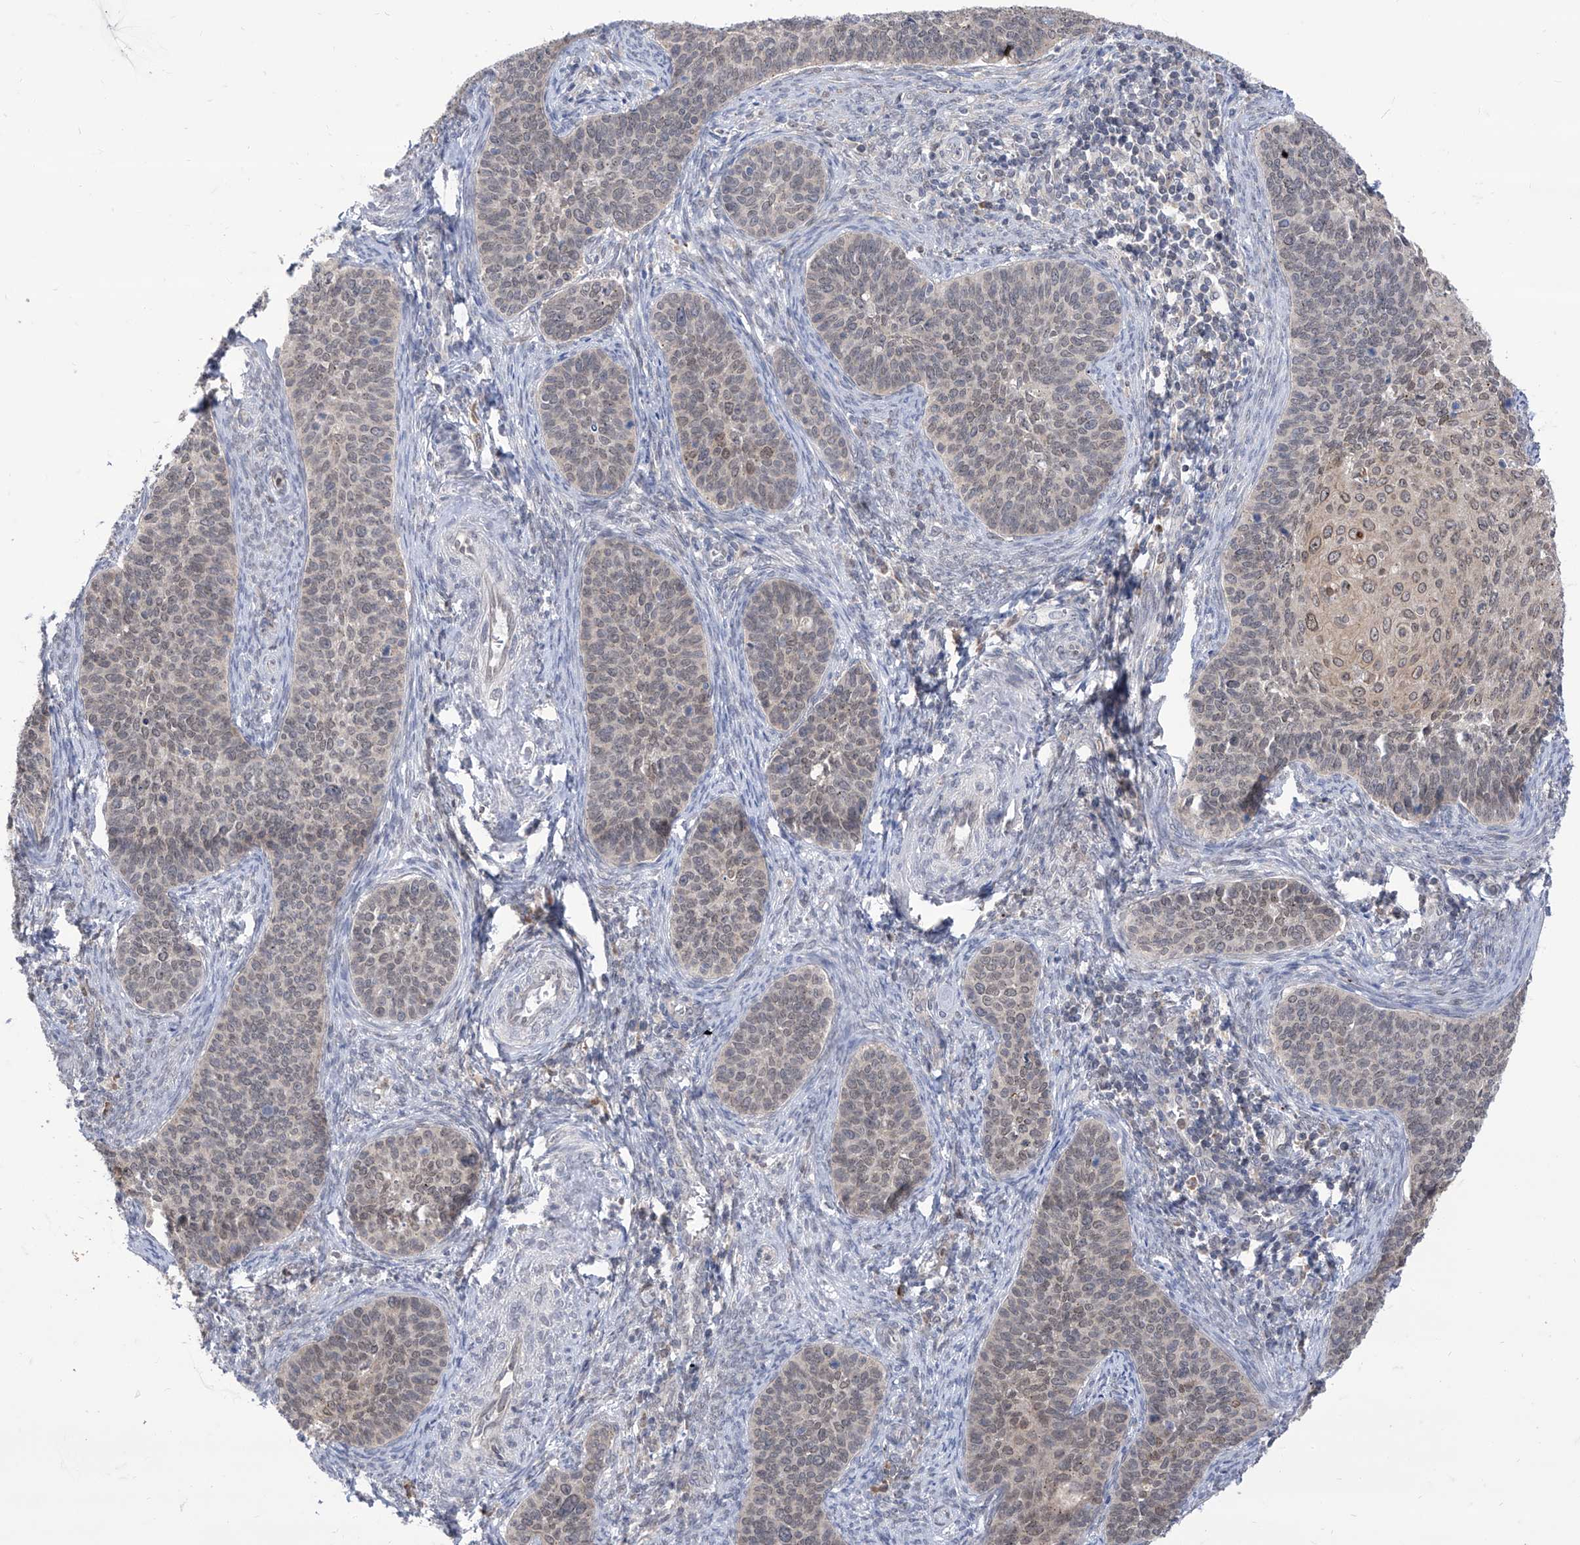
{"staining": {"intensity": "weak", "quantity": "<25%", "location": "nuclear"}, "tissue": "cervical cancer", "cell_type": "Tumor cells", "image_type": "cancer", "snomed": [{"axis": "morphology", "description": "Squamous cell carcinoma, NOS"}, {"axis": "topography", "description": "Cervix"}], "caption": "The photomicrograph shows no significant staining in tumor cells of cervical cancer.", "gene": "BROX", "patient": {"sex": "female", "age": 33}}